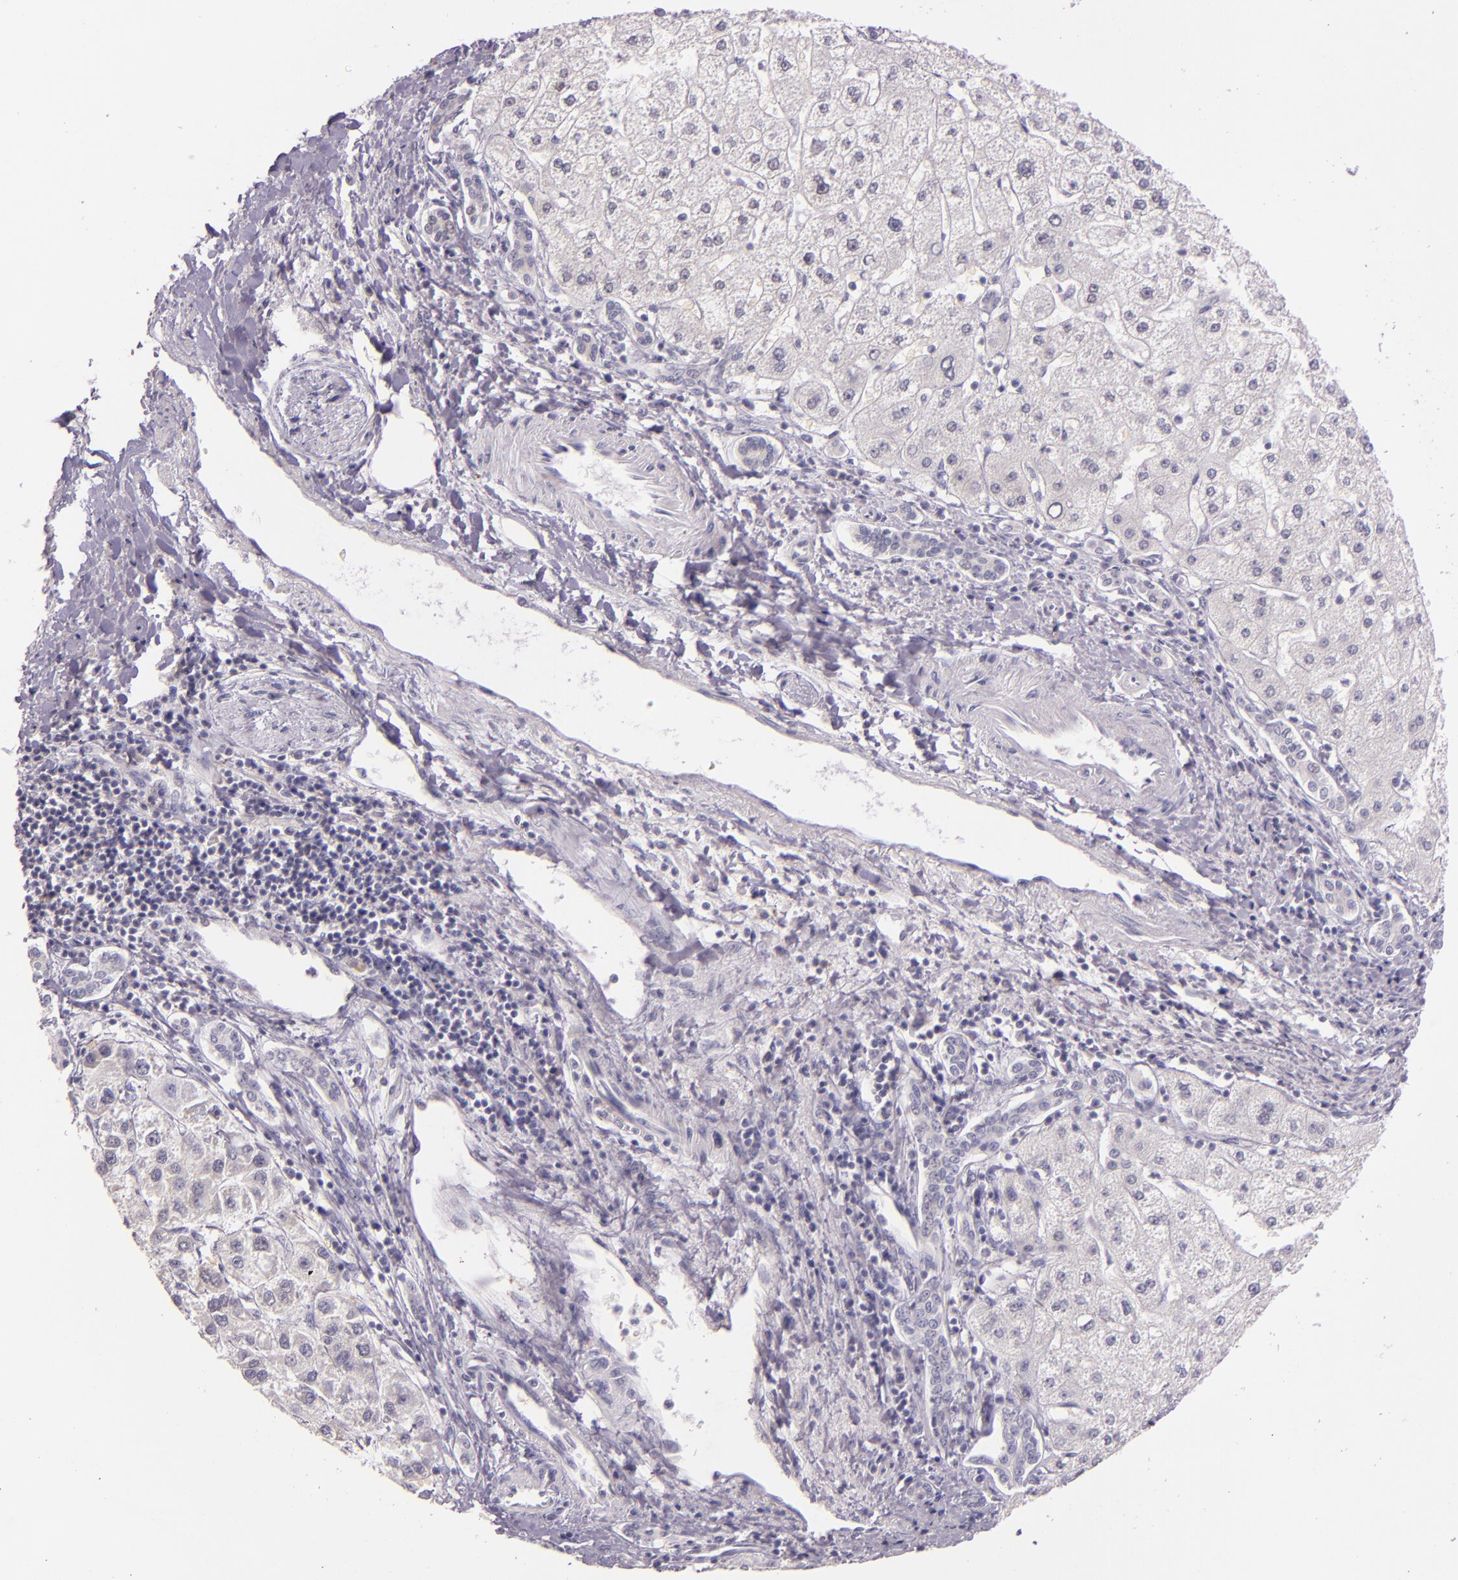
{"staining": {"intensity": "negative", "quantity": "none", "location": "none"}, "tissue": "liver cancer", "cell_type": "Tumor cells", "image_type": "cancer", "snomed": [{"axis": "morphology", "description": "Carcinoma, Hepatocellular, NOS"}, {"axis": "topography", "description": "Liver"}], "caption": "Protein analysis of liver cancer (hepatocellular carcinoma) demonstrates no significant positivity in tumor cells.", "gene": "HSPA8", "patient": {"sex": "female", "age": 85}}